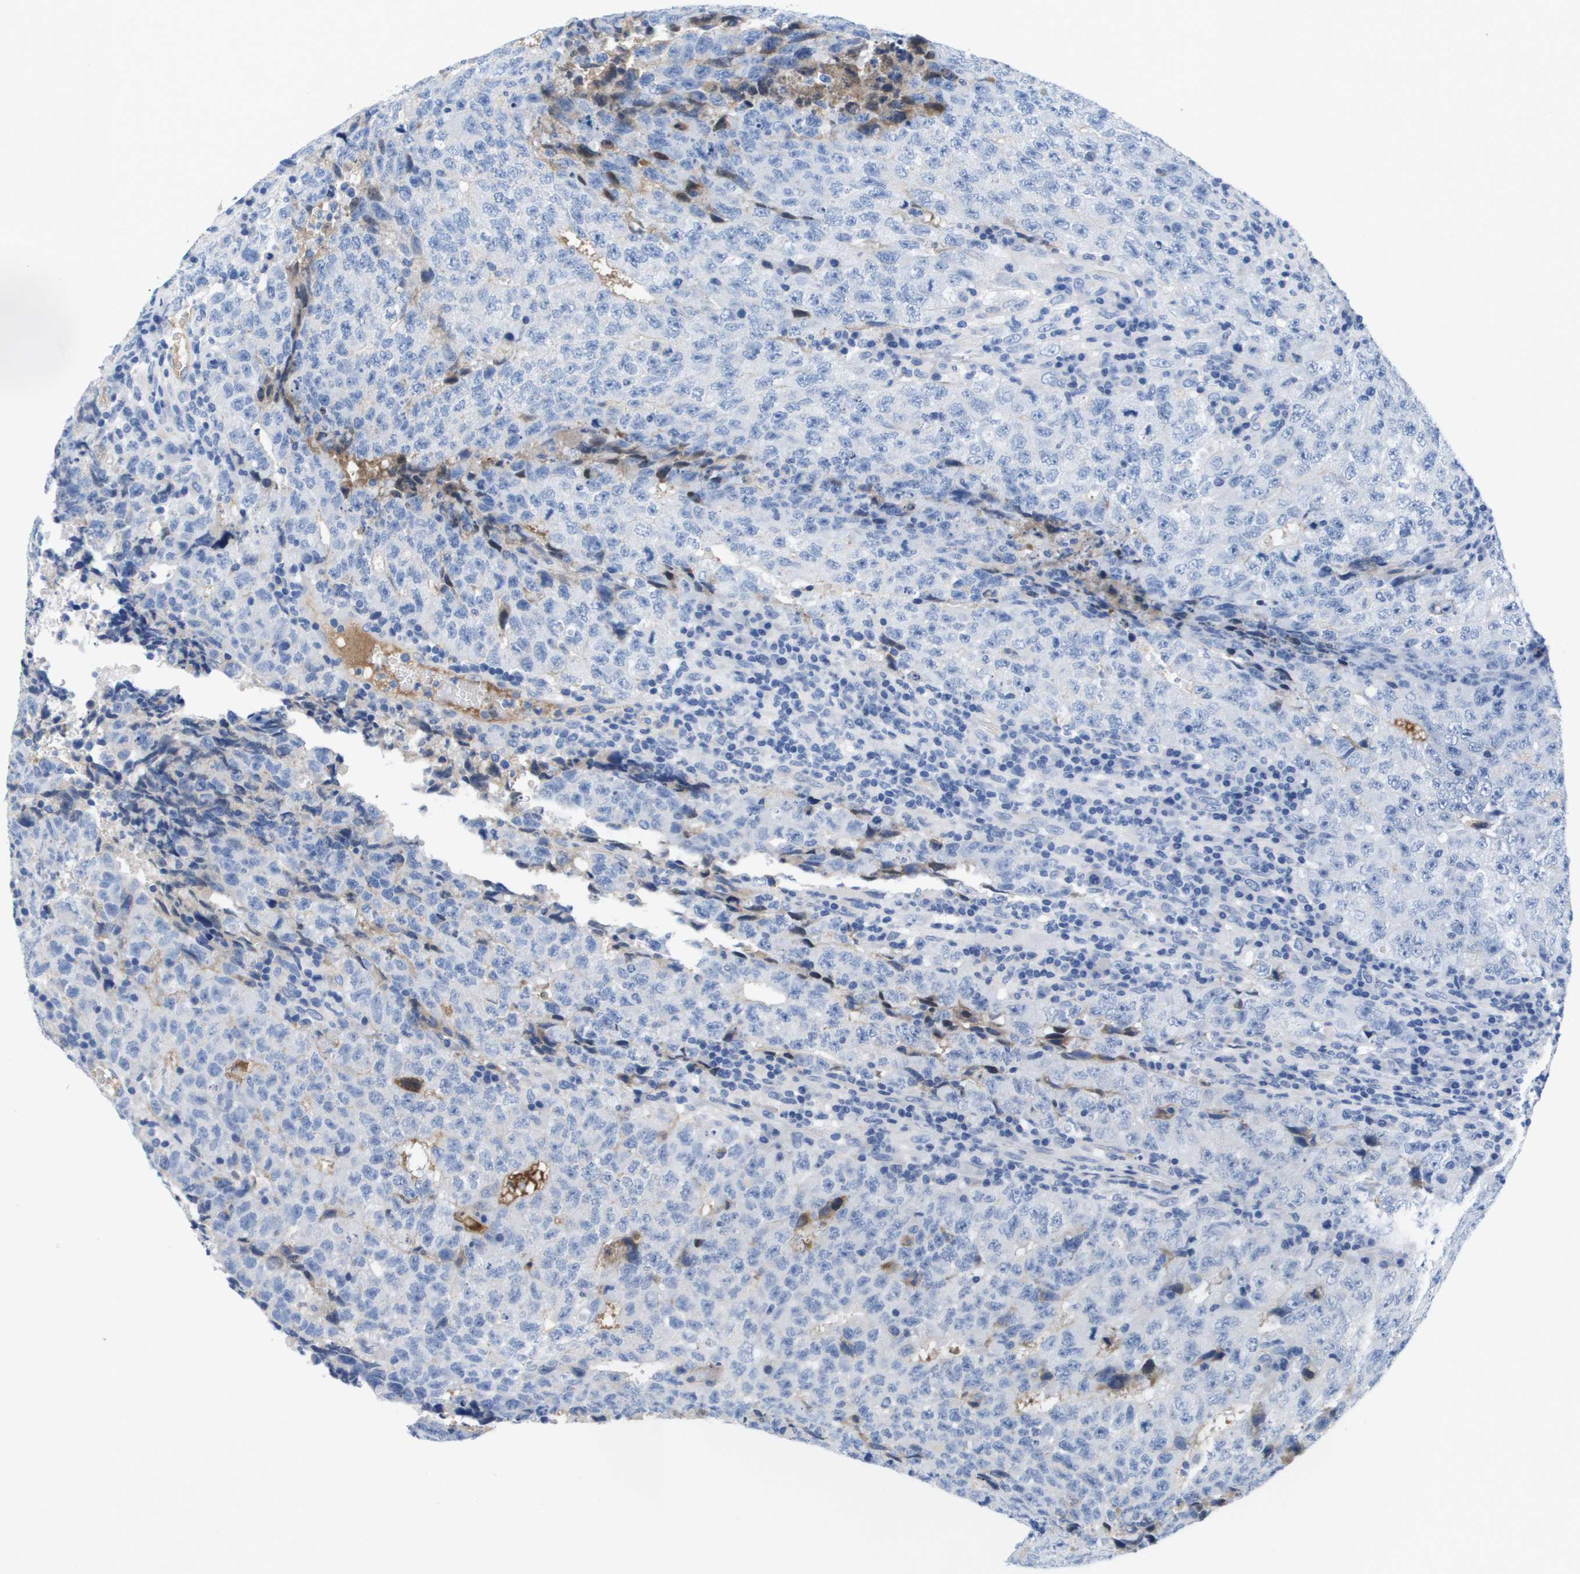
{"staining": {"intensity": "negative", "quantity": "none", "location": "none"}, "tissue": "testis cancer", "cell_type": "Tumor cells", "image_type": "cancer", "snomed": [{"axis": "morphology", "description": "Necrosis, NOS"}, {"axis": "morphology", "description": "Carcinoma, Embryonal, NOS"}, {"axis": "topography", "description": "Testis"}], "caption": "IHC photomicrograph of neoplastic tissue: testis cancer (embryonal carcinoma) stained with DAB demonstrates no significant protein expression in tumor cells. (DAB (3,3'-diaminobenzidine) immunohistochemistry visualized using brightfield microscopy, high magnification).", "gene": "APOA1", "patient": {"sex": "male", "age": 19}}